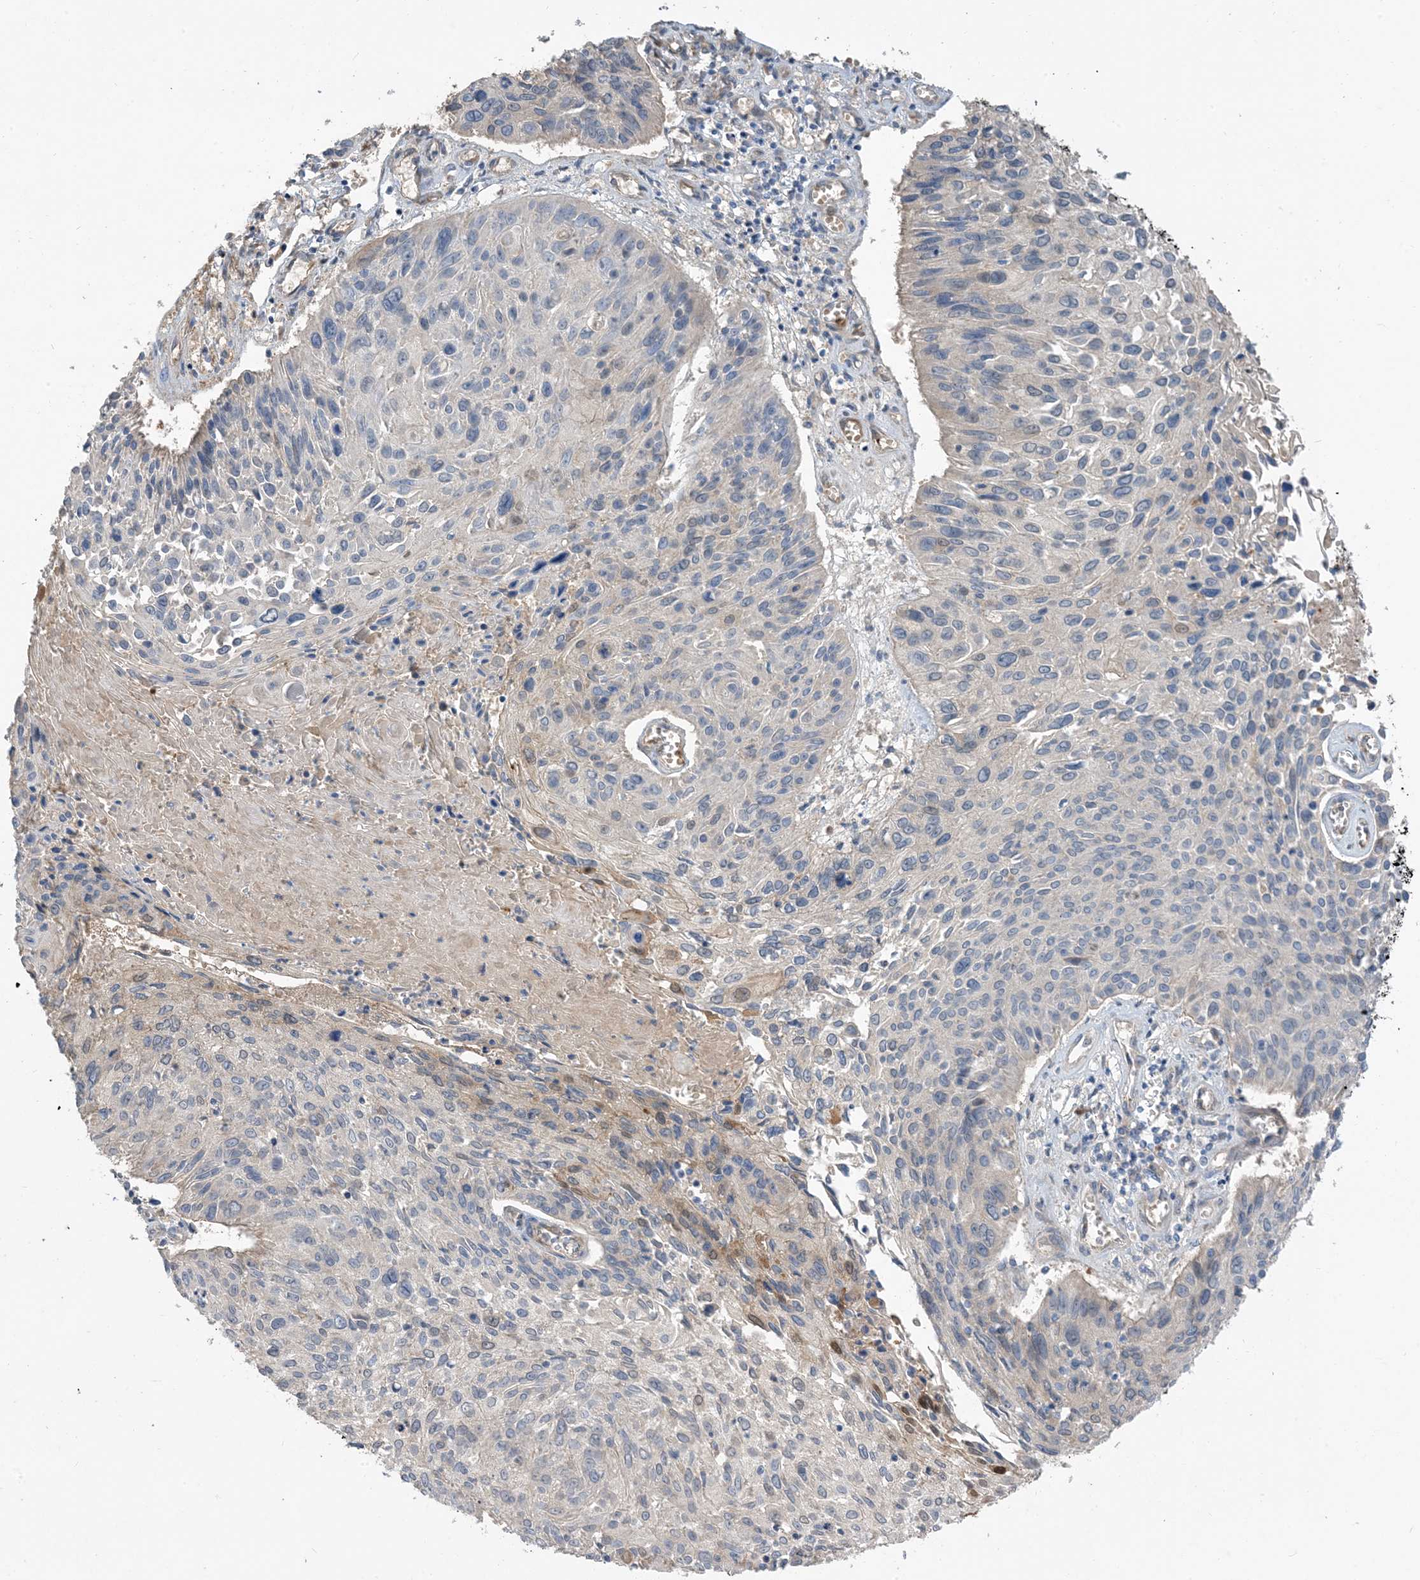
{"staining": {"intensity": "negative", "quantity": "none", "location": "none"}, "tissue": "cervical cancer", "cell_type": "Tumor cells", "image_type": "cancer", "snomed": [{"axis": "morphology", "description": "Squamous cell carcinoma, NOS"}, {"axis": "topography", "description": "Cervix"}], "caption": "A high-resolution image shows IHC staining of cervical cancer (squamous cell carcinoma), which displays no significant staining in tumor cells.", "gene": "USP53", "patient": {"sex": "female", "age": 51}}